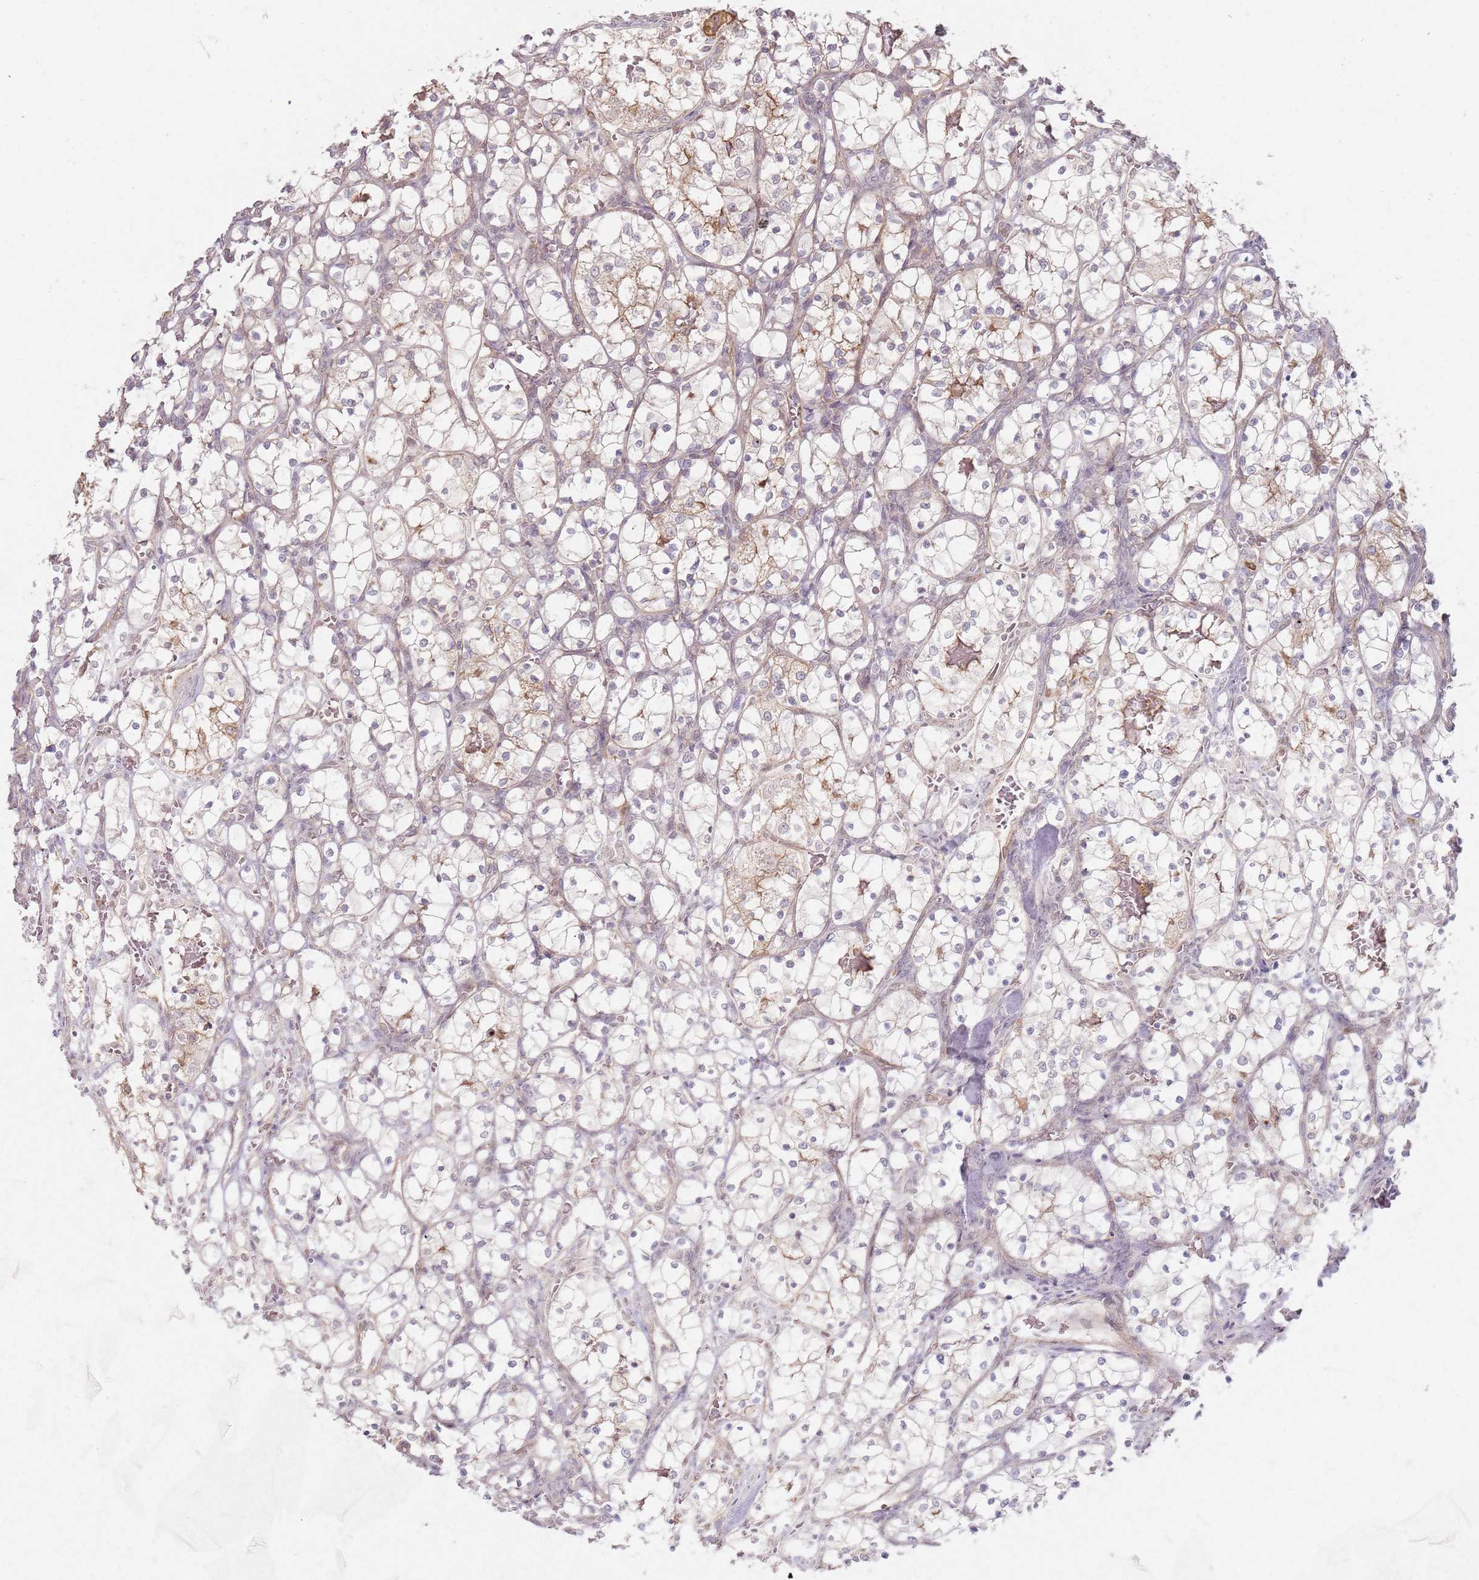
{"staining": {"intensity": "weak", "quantity": "25%-75%", "location": "cytoplasmic/membranous"}, "tissue": "renal cancer", "cell_type": "Tumor cells", "image_type": "cancer", "snomed": [{"axis": "morphology", "description": "Adenocarcinoma, NOS"}, {"axis": "topography", "description": "Kidney"}], "caption": "Tumor cells exhibit low levels of weak cytoplasmic/membranous staining in approximately 25%-75% of cells in human renal cancer (adenocarcinoma). Nuclei are stained in blue.", "gene": "KCNA5", "patient": {"sex": "female", "age": 69}}